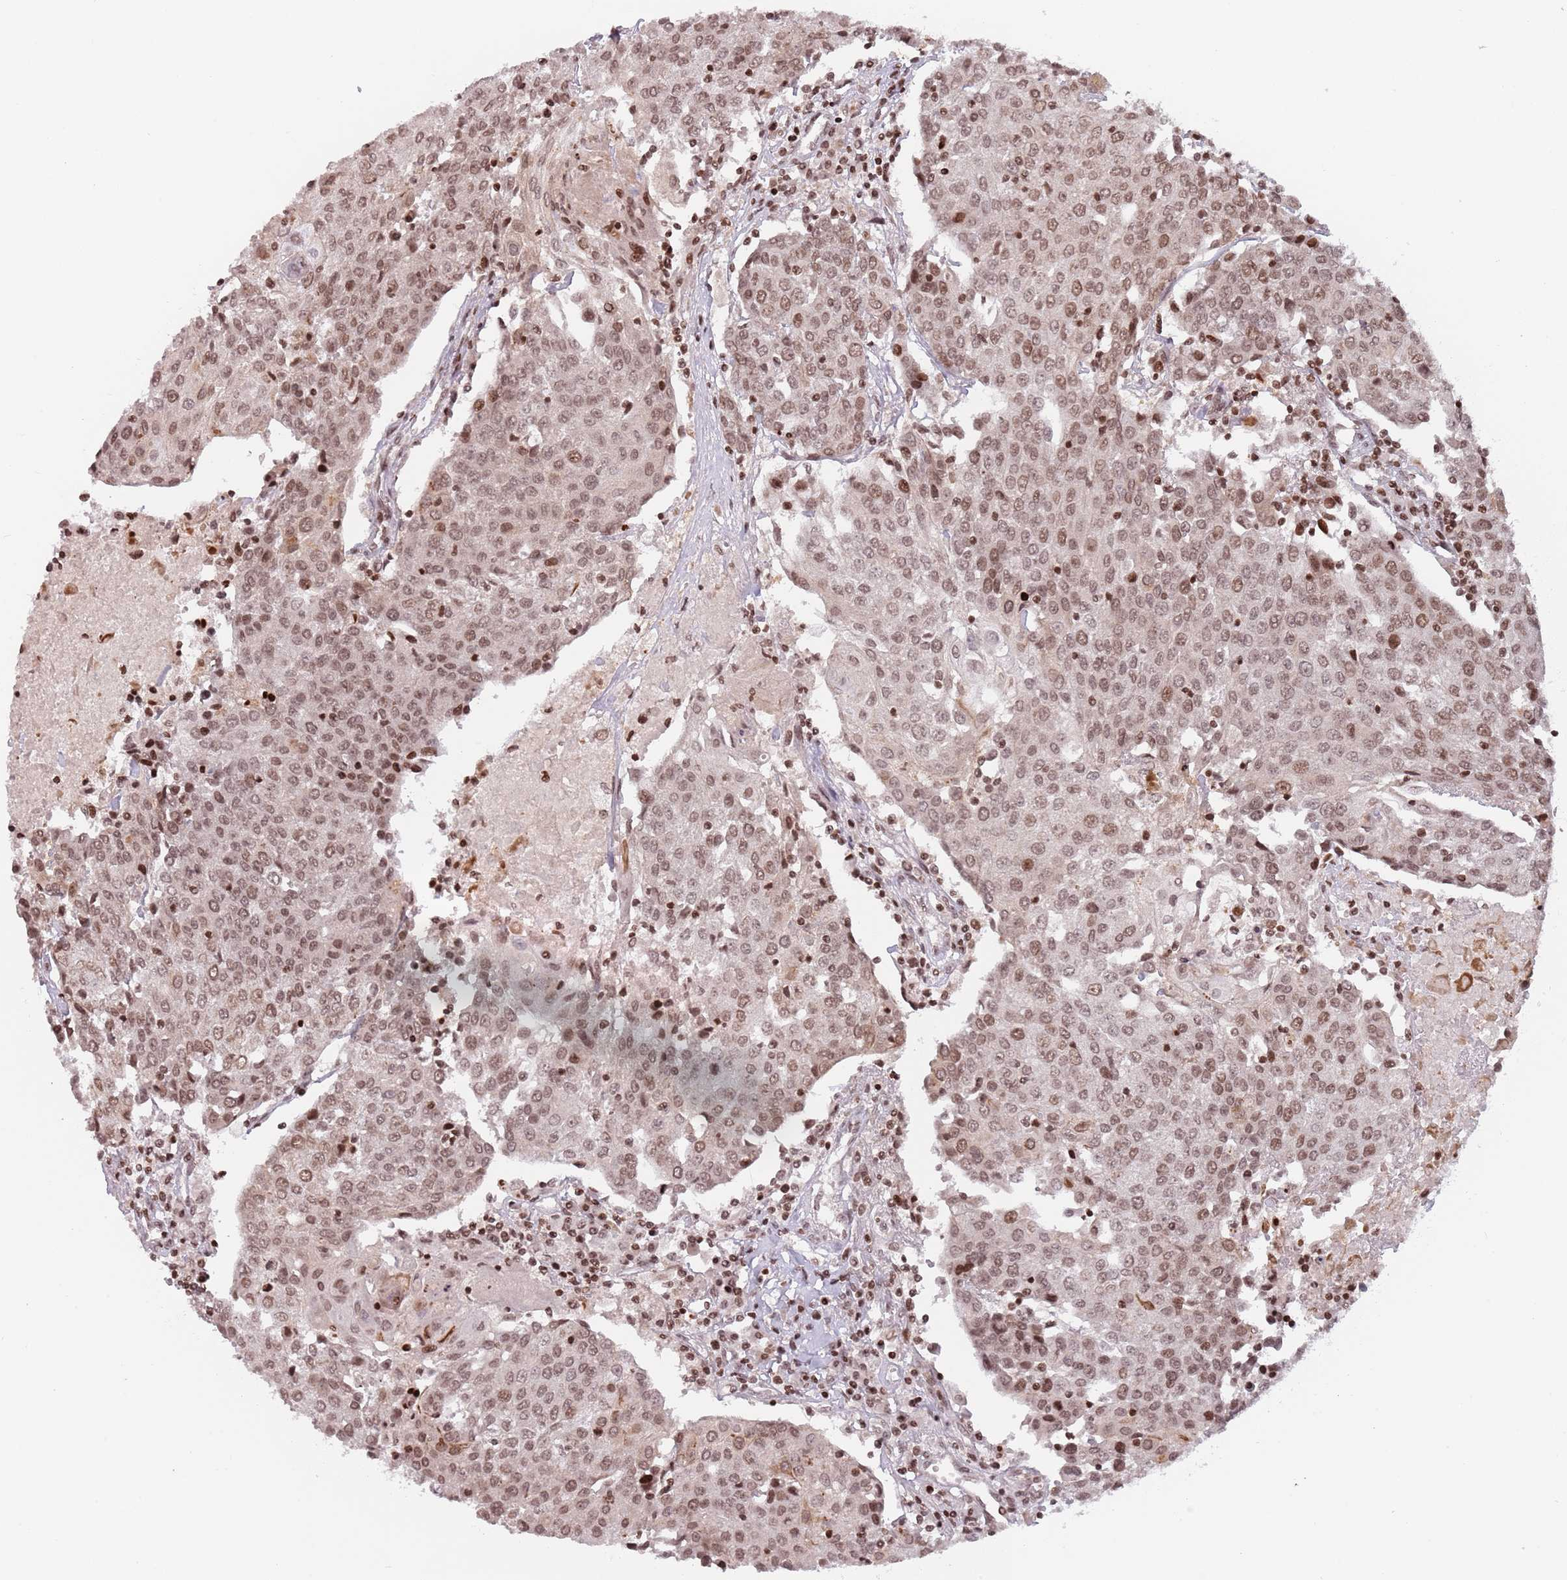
{"staining": {"intensity": "moderate", "quantity": ">75%", "location": "nuclear"}, "tissue": "urothelial cancer", "cell_type": "Tumor cells", "image_type": "cancer", "snomed": [{"axis": "morphology", "description": "Urothelial carcinoma, High grade"}, {"axis": "topography", "description": "Urinary bladder"}], "caption": "High-grade urothelial carcinoma stained for a protein (brown) exhibits moderate nuclear positive staining in approximately >75% of tumor cells.", "gene": "SH3RF3", "patient": {"sex": "female", "age": 85}}